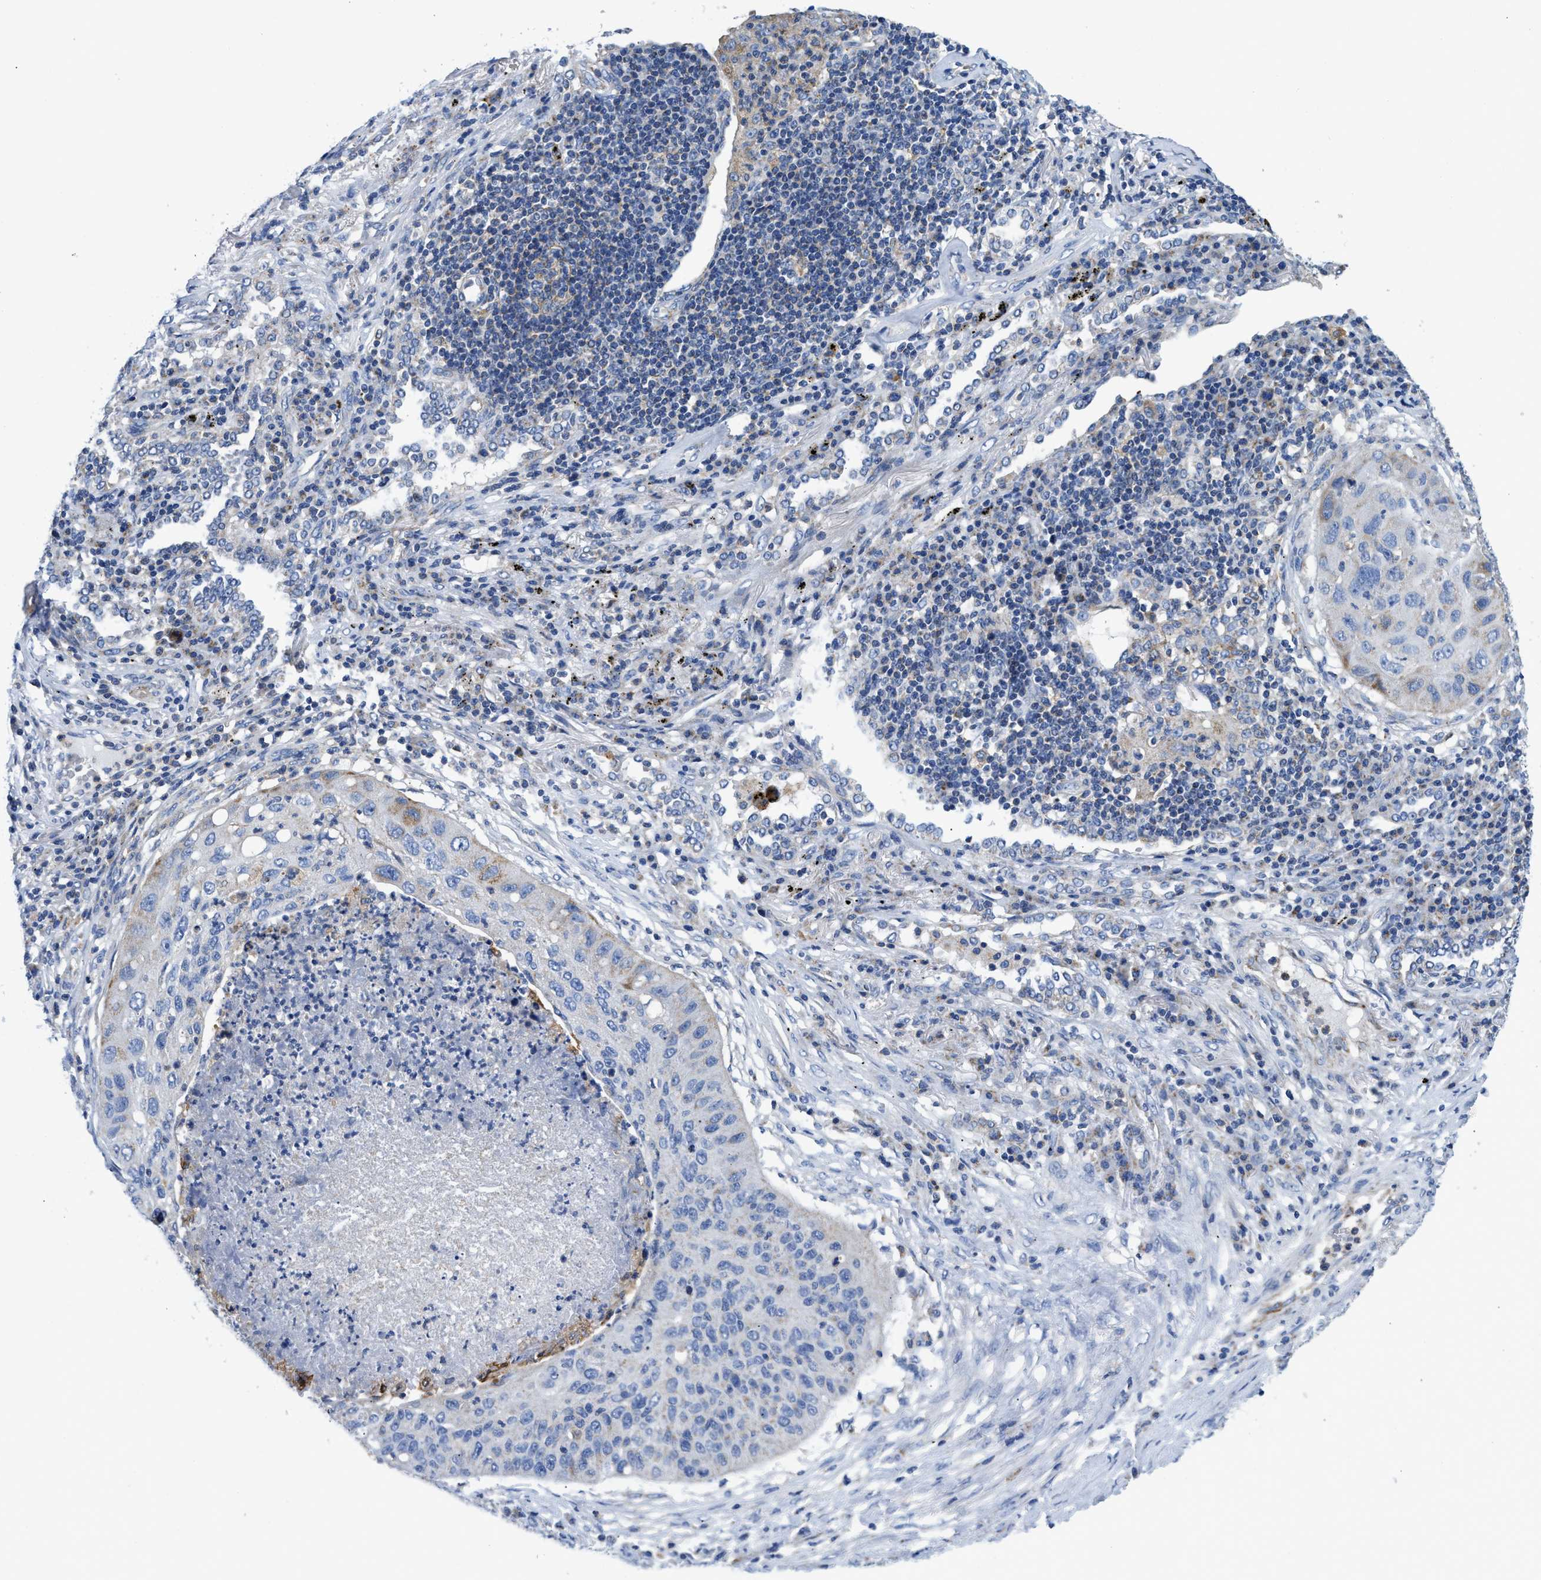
{"staining": {"intensity": "negative", "quantity": "none", "location": "none"}, "tissue": "lung cancer", "cell_type": "Tumor cells", "image_type": "cancer", "snomed": [{"axis": "morphology", "description": "Squamous cell carcinoma, NOS"}, {"axis": "topography", "description": "Lung"}], "caption": "A micrograph of human lung squamous cell carcinoma is negative for staining in tumor cells.", "gene": "SLC25A13", "patient": {"sex": "female", "age": 63}}